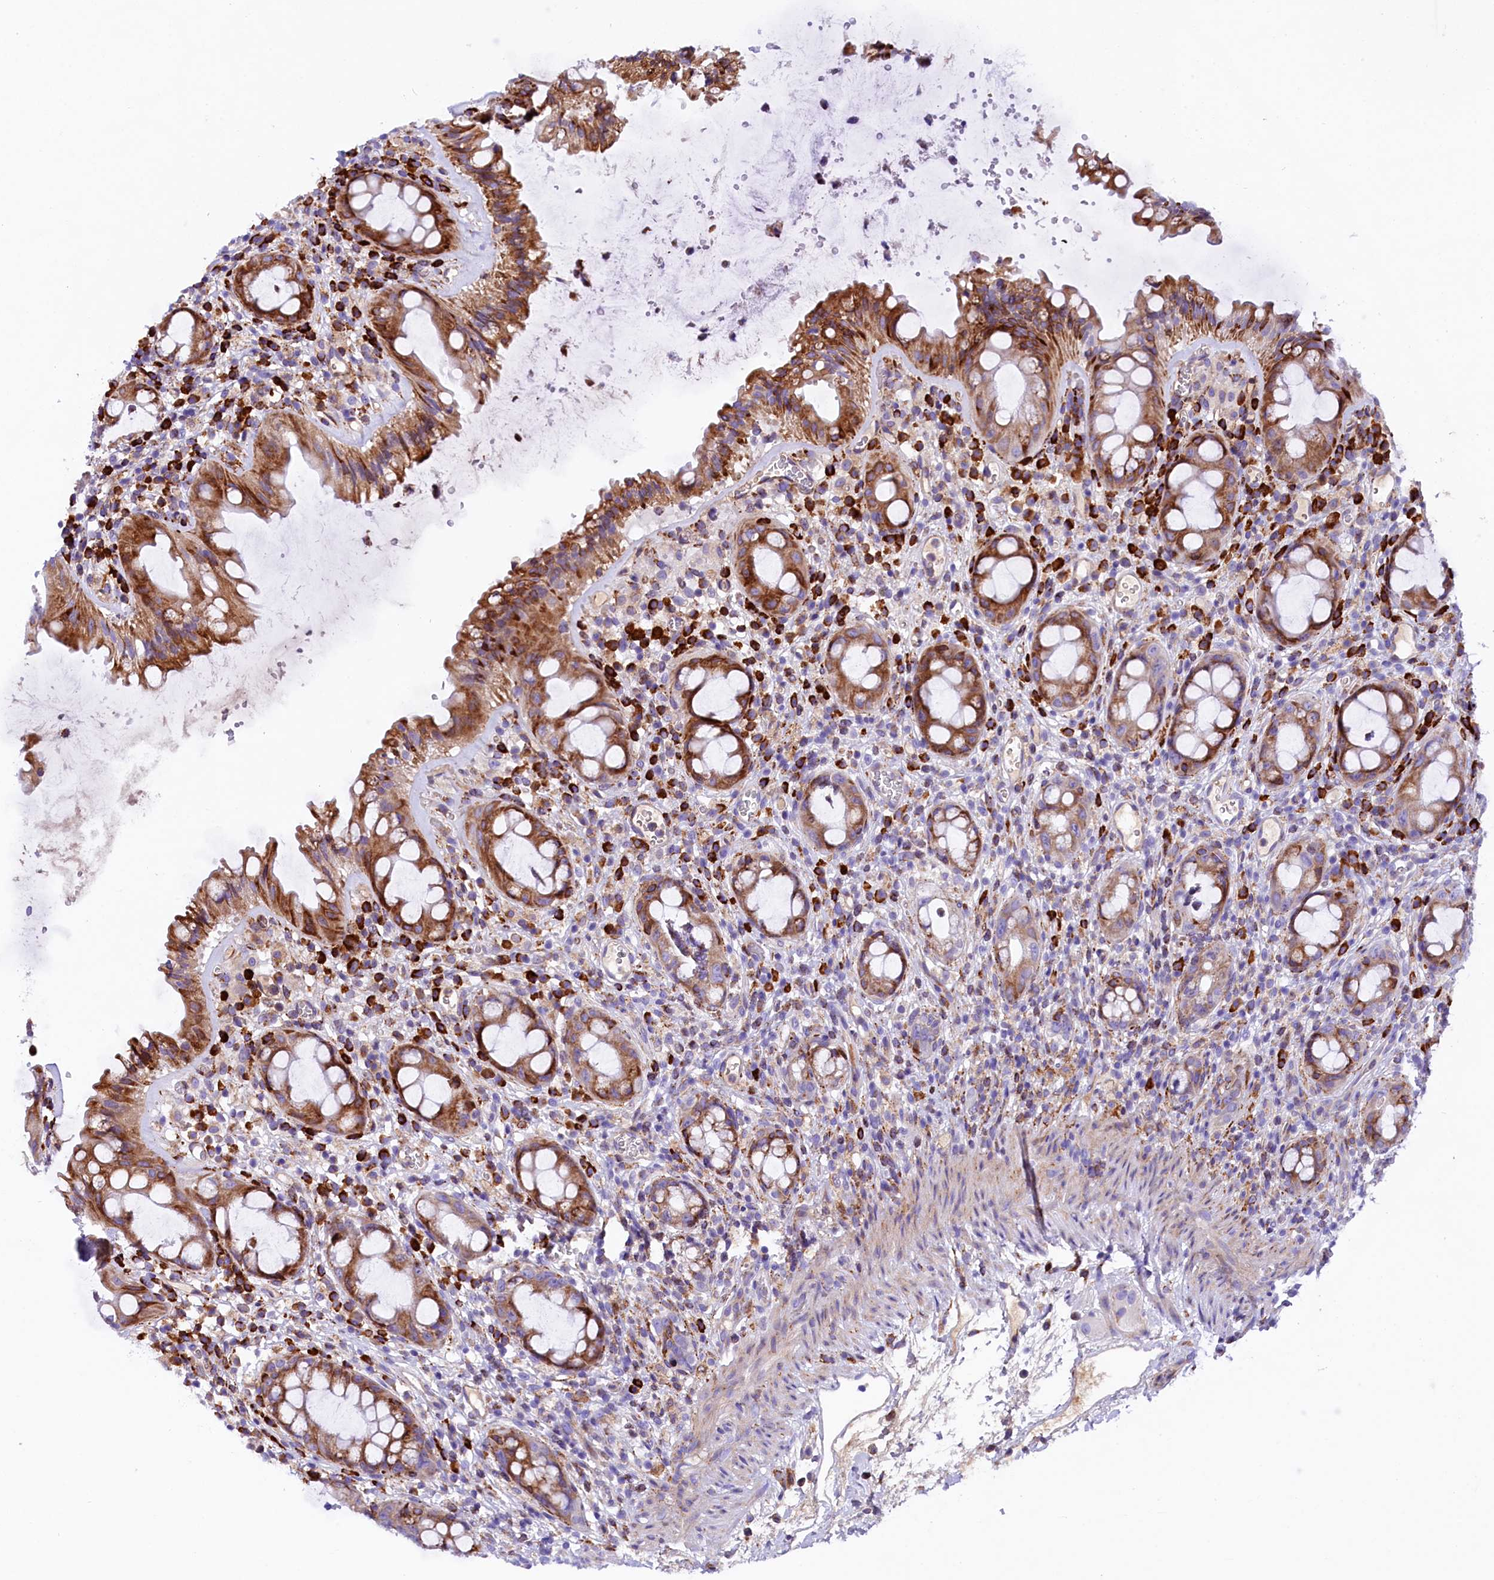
{"staining": {"intensity": "moderate", "quantity": ">75%", "location": "cytoplasmic/membranous"}, "tissue": "rectum", "cell_type": "Glandular cells", "image_type": "normal", "snomed": [{"axis": "morphology", "description": "Normal tissue, NOS"}, {"axis": "topography", "description": "Rectum"}], "caption": "DAB immunohistochemical staining of benign rectum shows moderate cytoplasmic/membranous protein positivity in approximately >75% of glandular cells.", "gene": "CMTR2", "patient": {"sex": "female", "age": 57}}